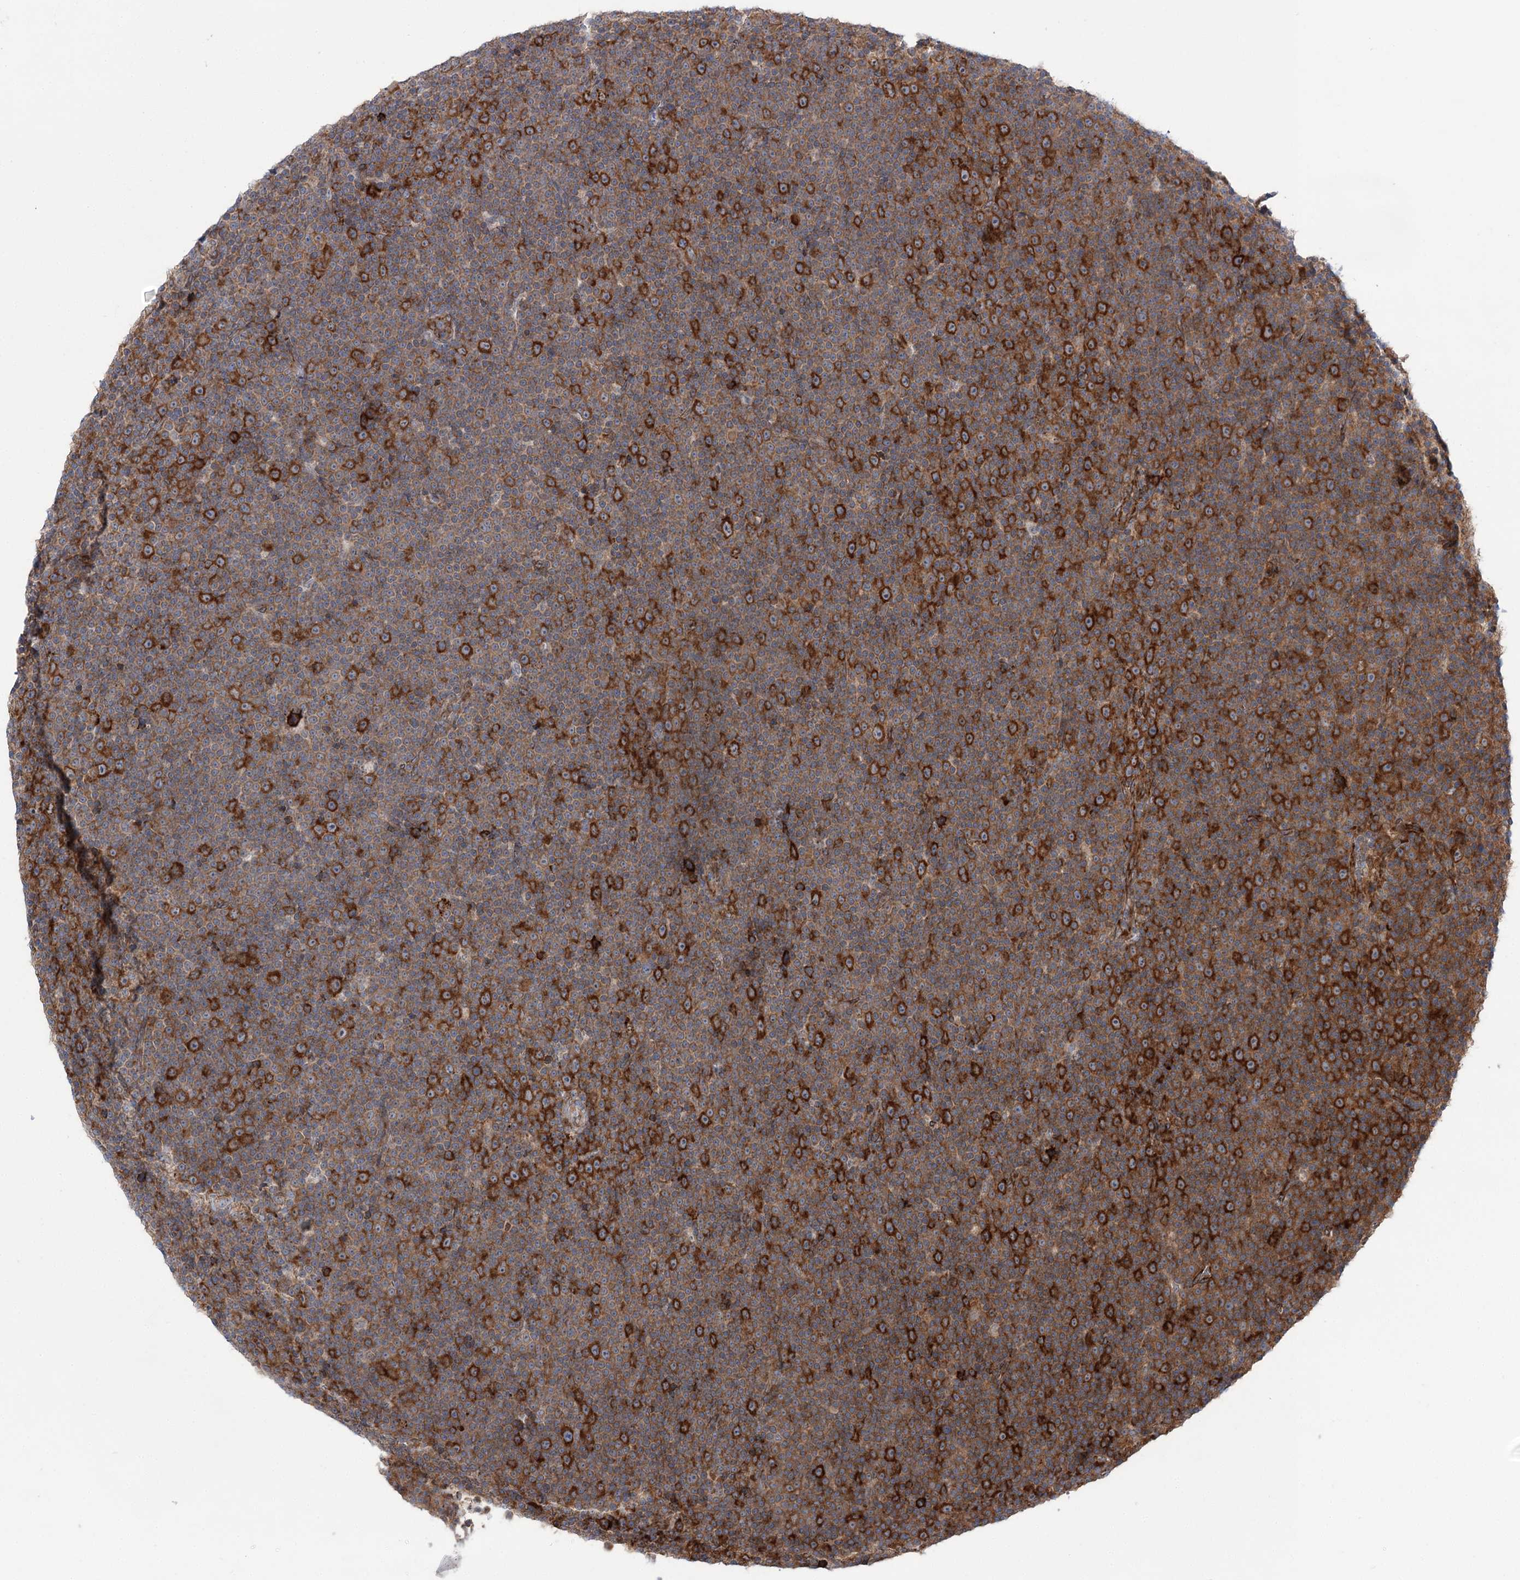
{"staining": {"intensity": "strong", "quantity": ">75%", "location": "cytoplasmic/membranous"}, "tissue": "lymphoma", "cell_type": "Tumor cells", "image_type": "cancer", "snomed": [{"axis": "morphology", "description": "Malignant lymphoma, non-Hodgkin's type, Low grade"}, {"axis": "topography", "description": "Lymph node"}], "caption": "Strong cytoplasmic/membranous expression for a protein is present in approximately >75% of tumor cells of lymphoma using immunohistochemistry (IHC).", "gene": "VWA2", "patient": {"sex": "female", "age": 67}}